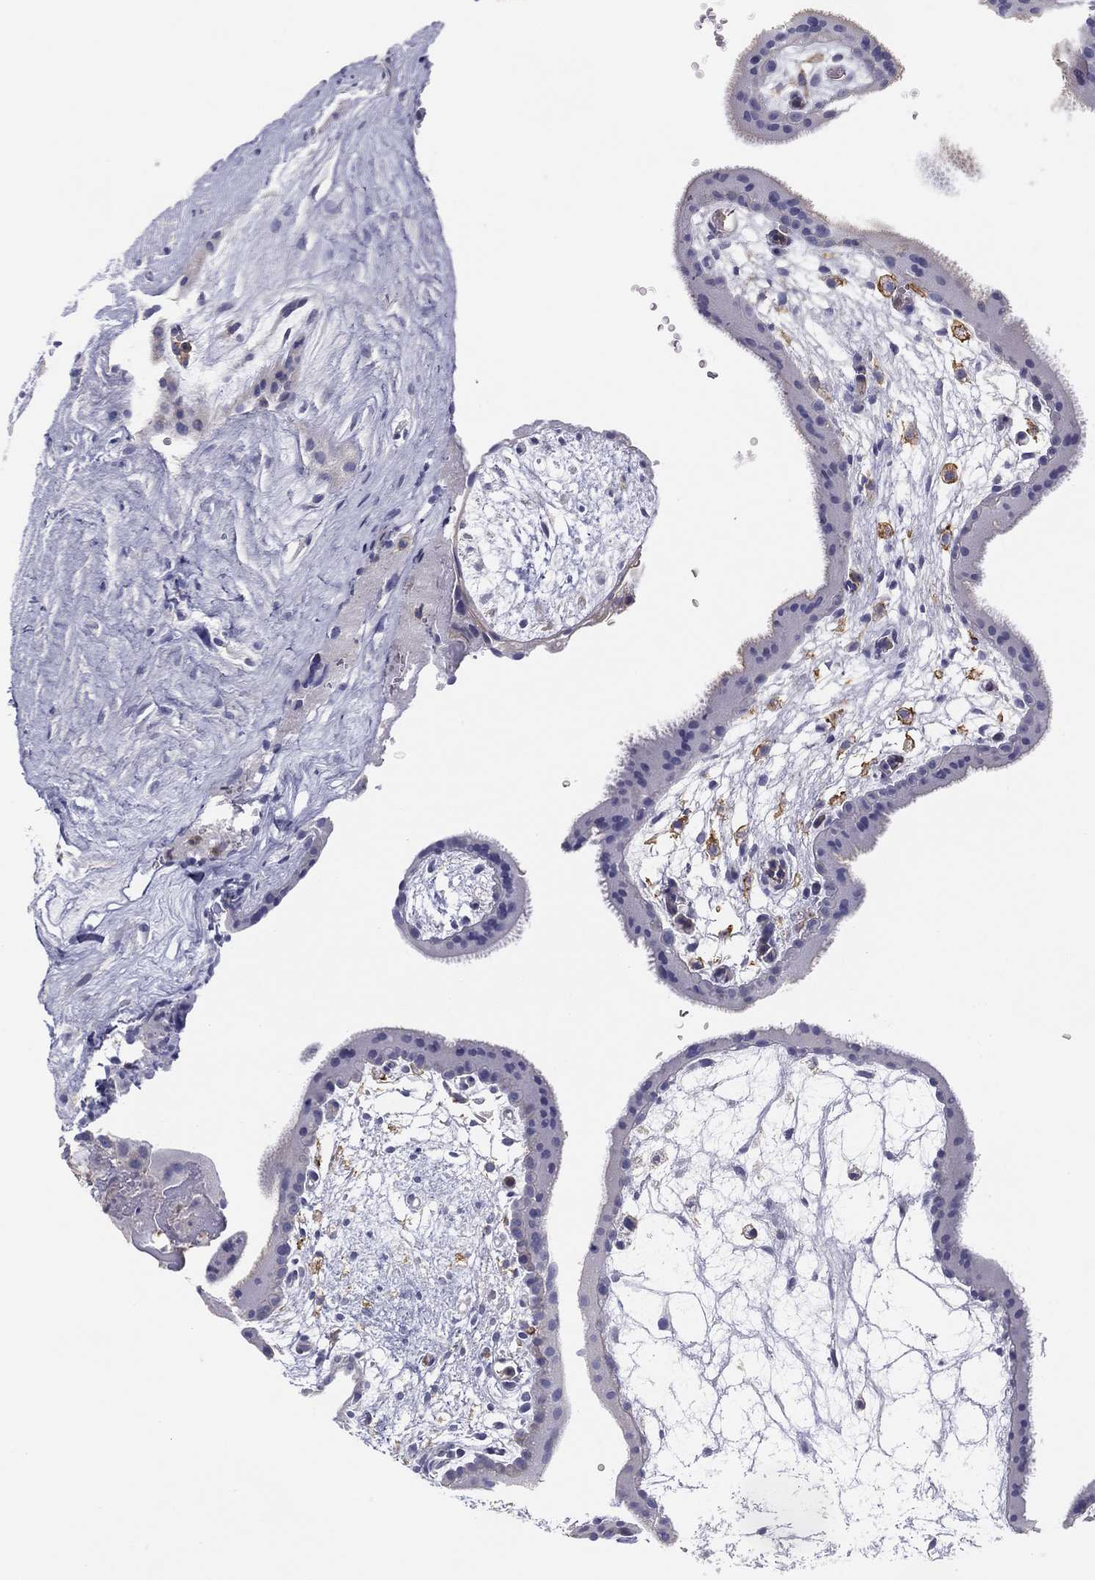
{"staining": {"intensity": "negative", "quantity": "none", "location": "none"}, "tissue": "placenta", "cell_type": "Trophoblastic cells", "image_type": "normal", "snomed": [{"axis": "morphology", "description": "Normal tissue, NOS"}, {"axis": "topography", "description": "Placenta"}], "caption": "This is an IHC micrograph of normal human placenta. There is no expression in trophoblastic cells.", "gene": "SELPLG", "patient": {"sex": "female", "age": 19}}